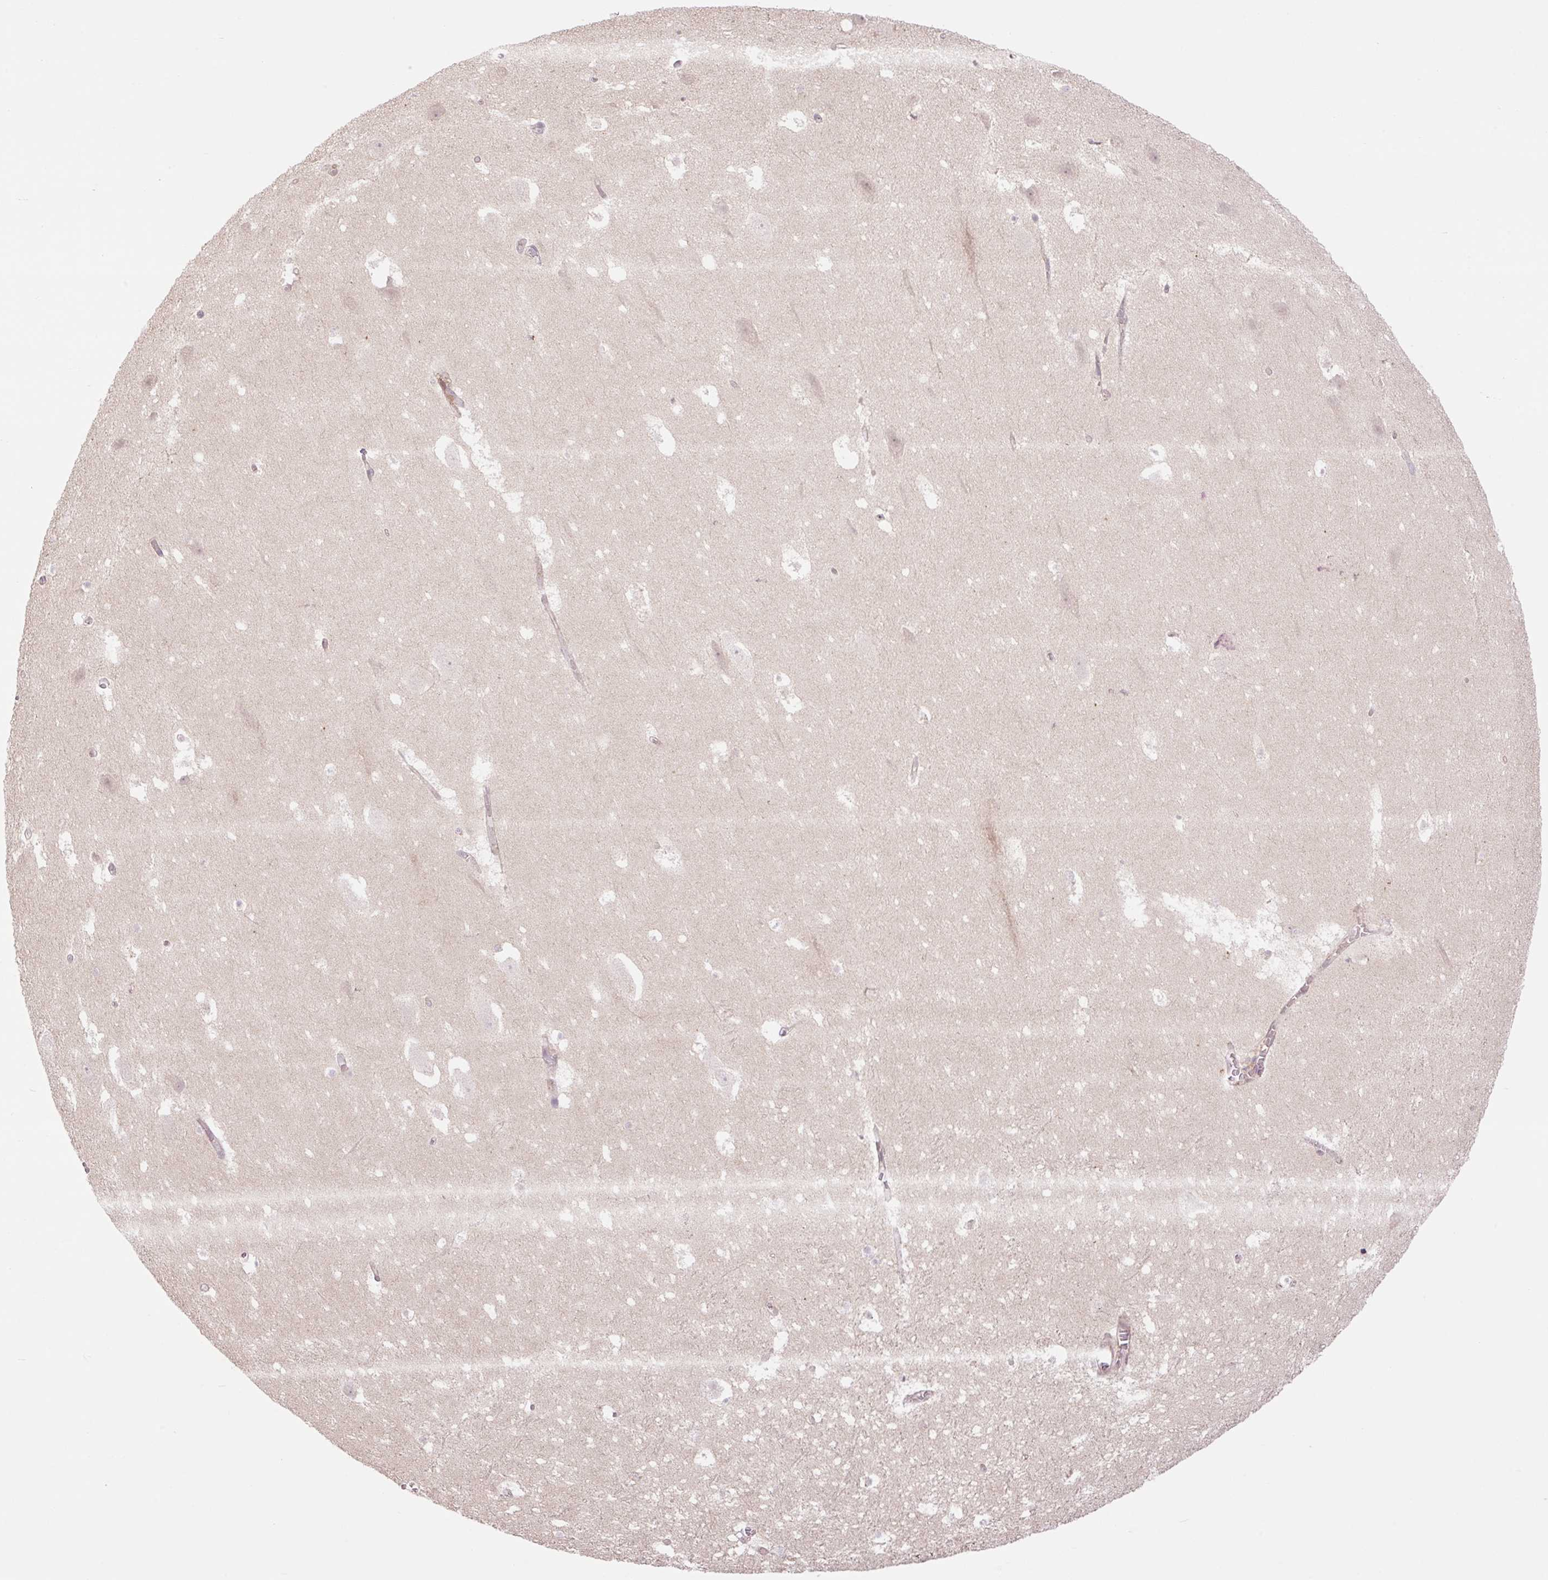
{"staining": {"intensity": "negative", "quantity": "none", "location": "none"}, "tissue": "hippocampus", "cell_type": "Glial cells", "image_type": "normal", "snomed": [{"axis": "morphology", "description": "Normal tissue, NOS"}, {"axis": "topography", "description": "Hippocampus"}], "caption": "This is a image of immunohistochemistry staining of normal hippocampus, which shows no expression in glial cells. (DAB IHC visualized using brightfield microscopy, high magnification).", "gene": "VPS25", "patient": {"sex": "female", "age": 42}}